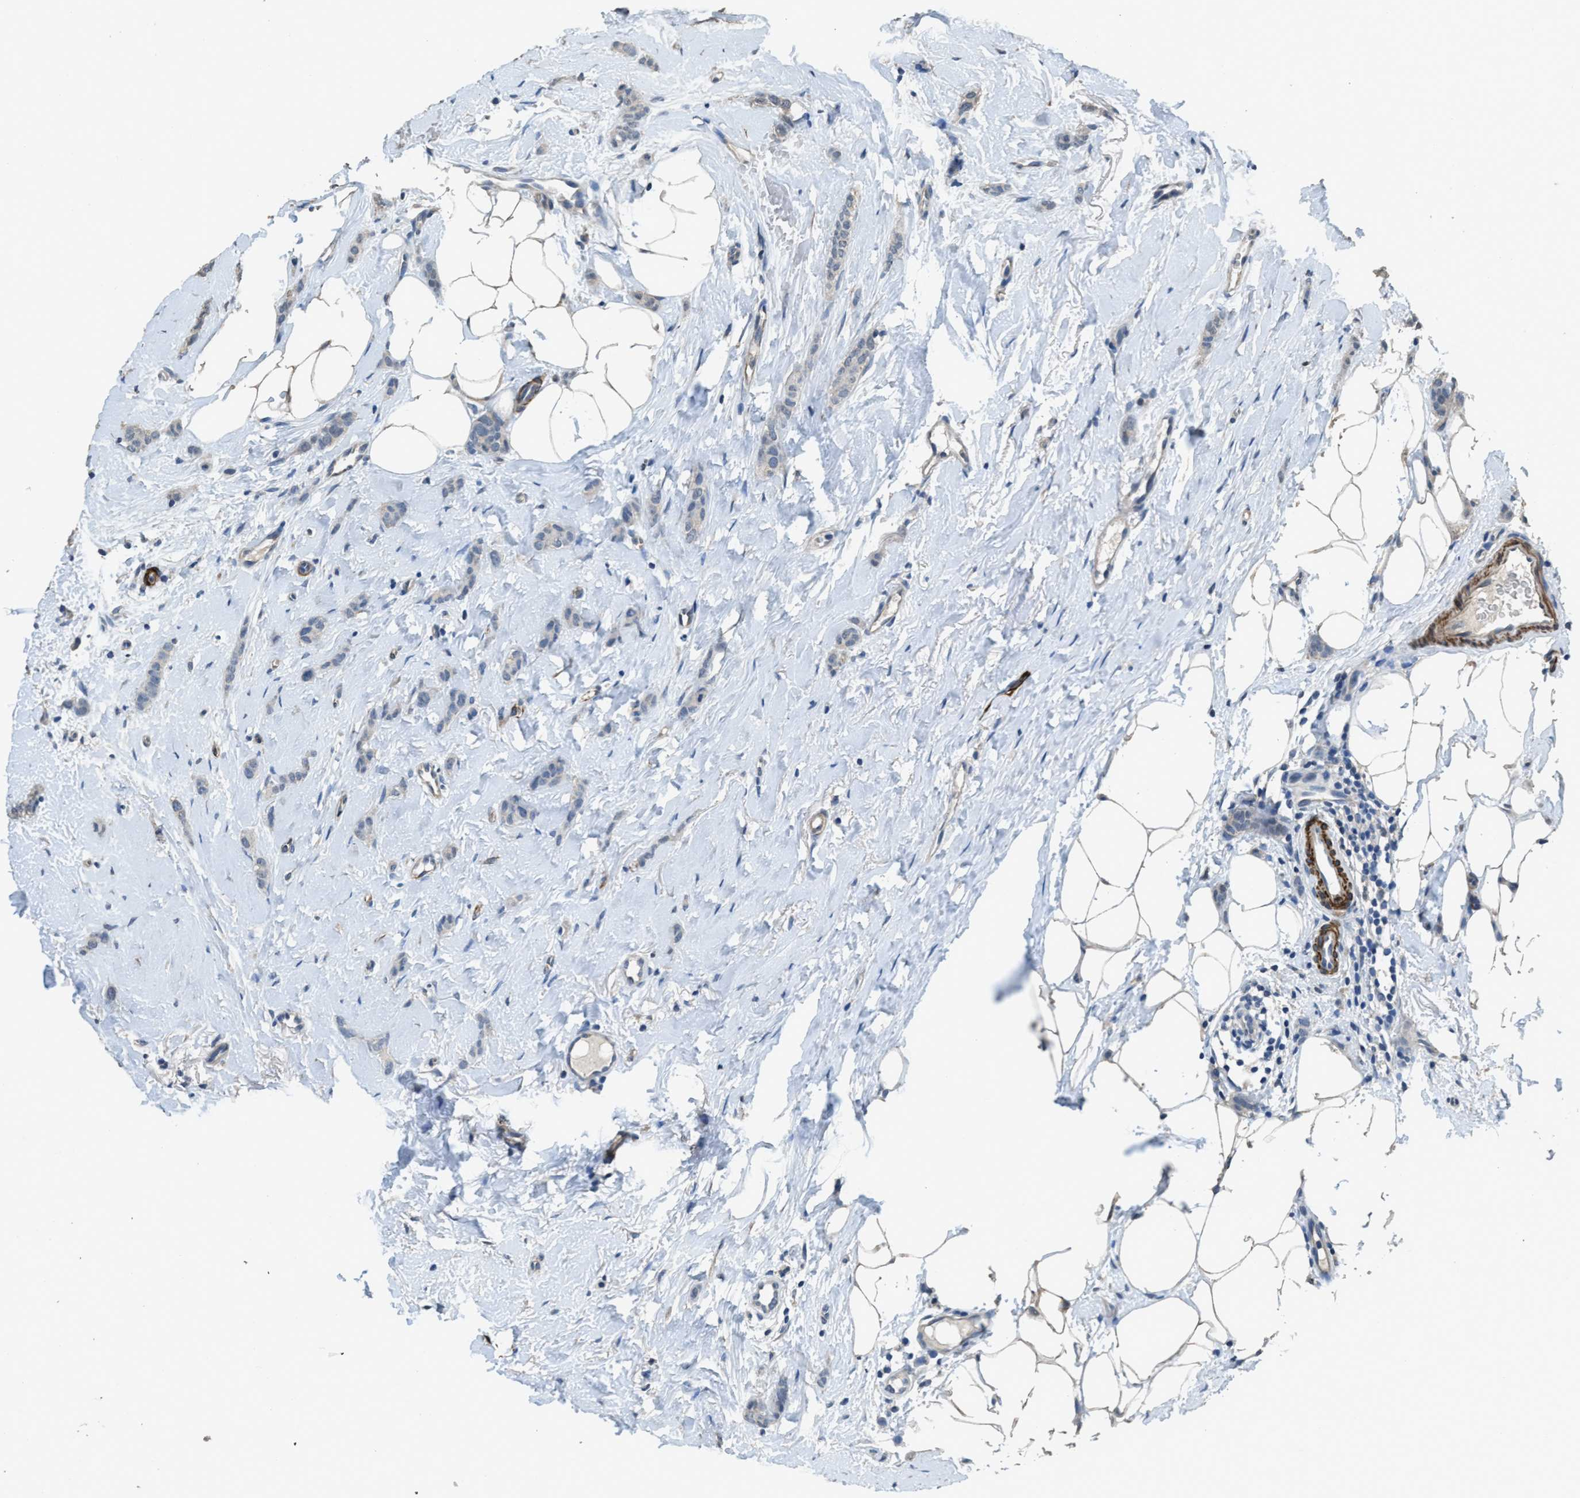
{"staining": {"intensity": "negative", "quantity": "none", "location": "none"}, "tissue": "breast cancer", "cell_type": "Tumor cells", "image_type": "cancer", "snomed": [{"axis": "morphology", "description": "Lobular carcinoma"}, {"axis": "topography", "description": "Skin"}, {"axis": "topography", "description": "Breast"}], "caption": "The immunohistochemistry (IHC) photomicrograph has no significant staining in tumor cells of breast lobular carcinoma tissue.", "gene": "SYNM", "patient": {"sex": "female", "age": 46}}